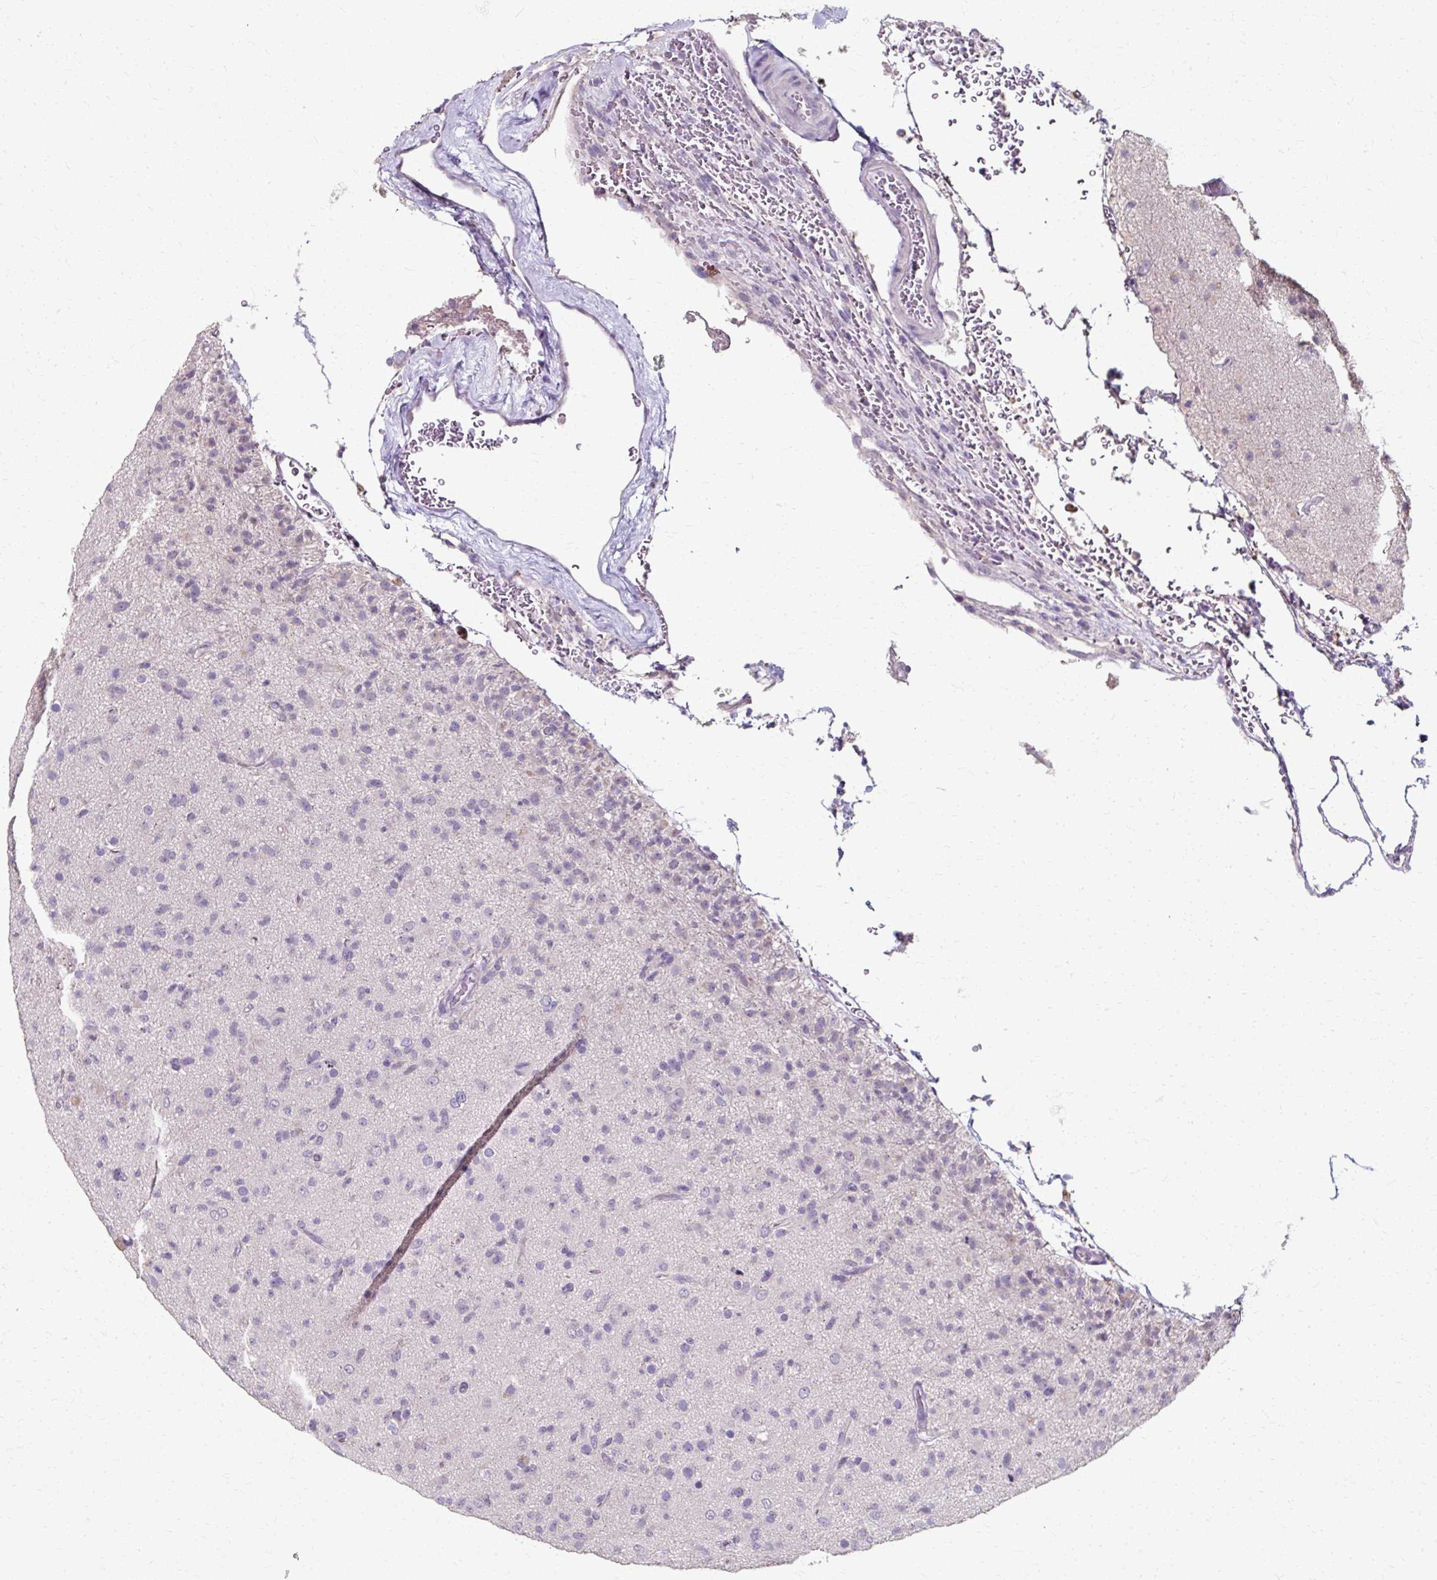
{"staining": {"intensity": "negative", "quantity": "none", "location": "none"}, "tissue": "glioma", "cell_type": "Tumor cells", "image_type": "cancer", "snomed": [{"axis": "morphology", "description": "Glioma, malignant, Low grade"}, {"axis": "topography", "description": "Brain"}], "caption": "This is a micrograph of IHC staining of low-grade glioma (malignant), which shows no positivity in tumor cells.", "gene": "KLHL24", "patient": {"sex": "male", "age": 65}}